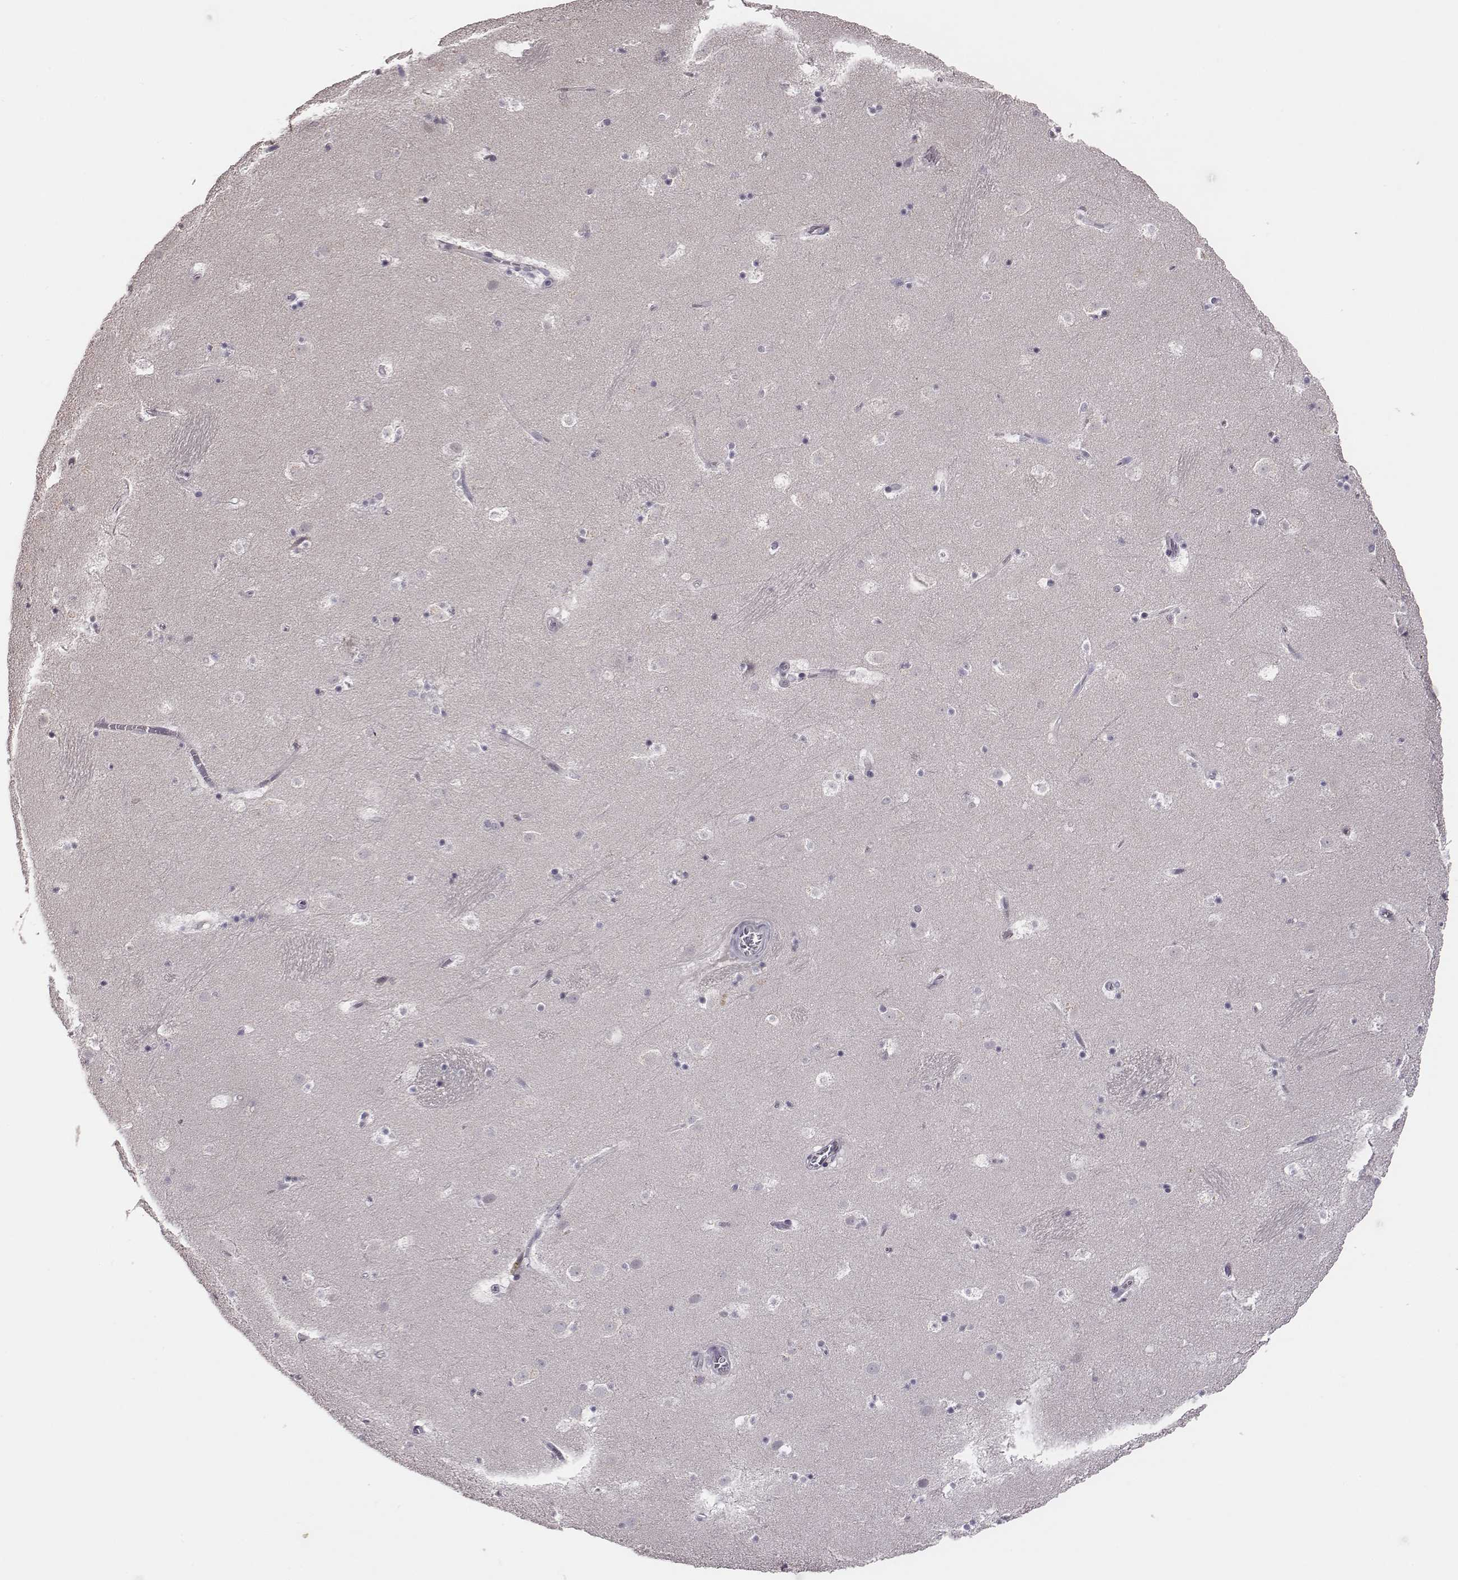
{"staining": {"intensity": "negative", "quantity": "none", "location": "none"}, "tissue": "caudate", "cell_type": "Glial cells", "image_type": "normal", "snomed": [{"axis": "morphology", "description": "Normal tissue, NOS"}, {"axis": "topography", "description": "Lateral ventricle wall"}], "caption": "Protein analysis of unremarkable caudate demonstrates no significant staining in glial cells.", "gene": "SLC22A6", "patient": {"sex": "male", "age": 37}}